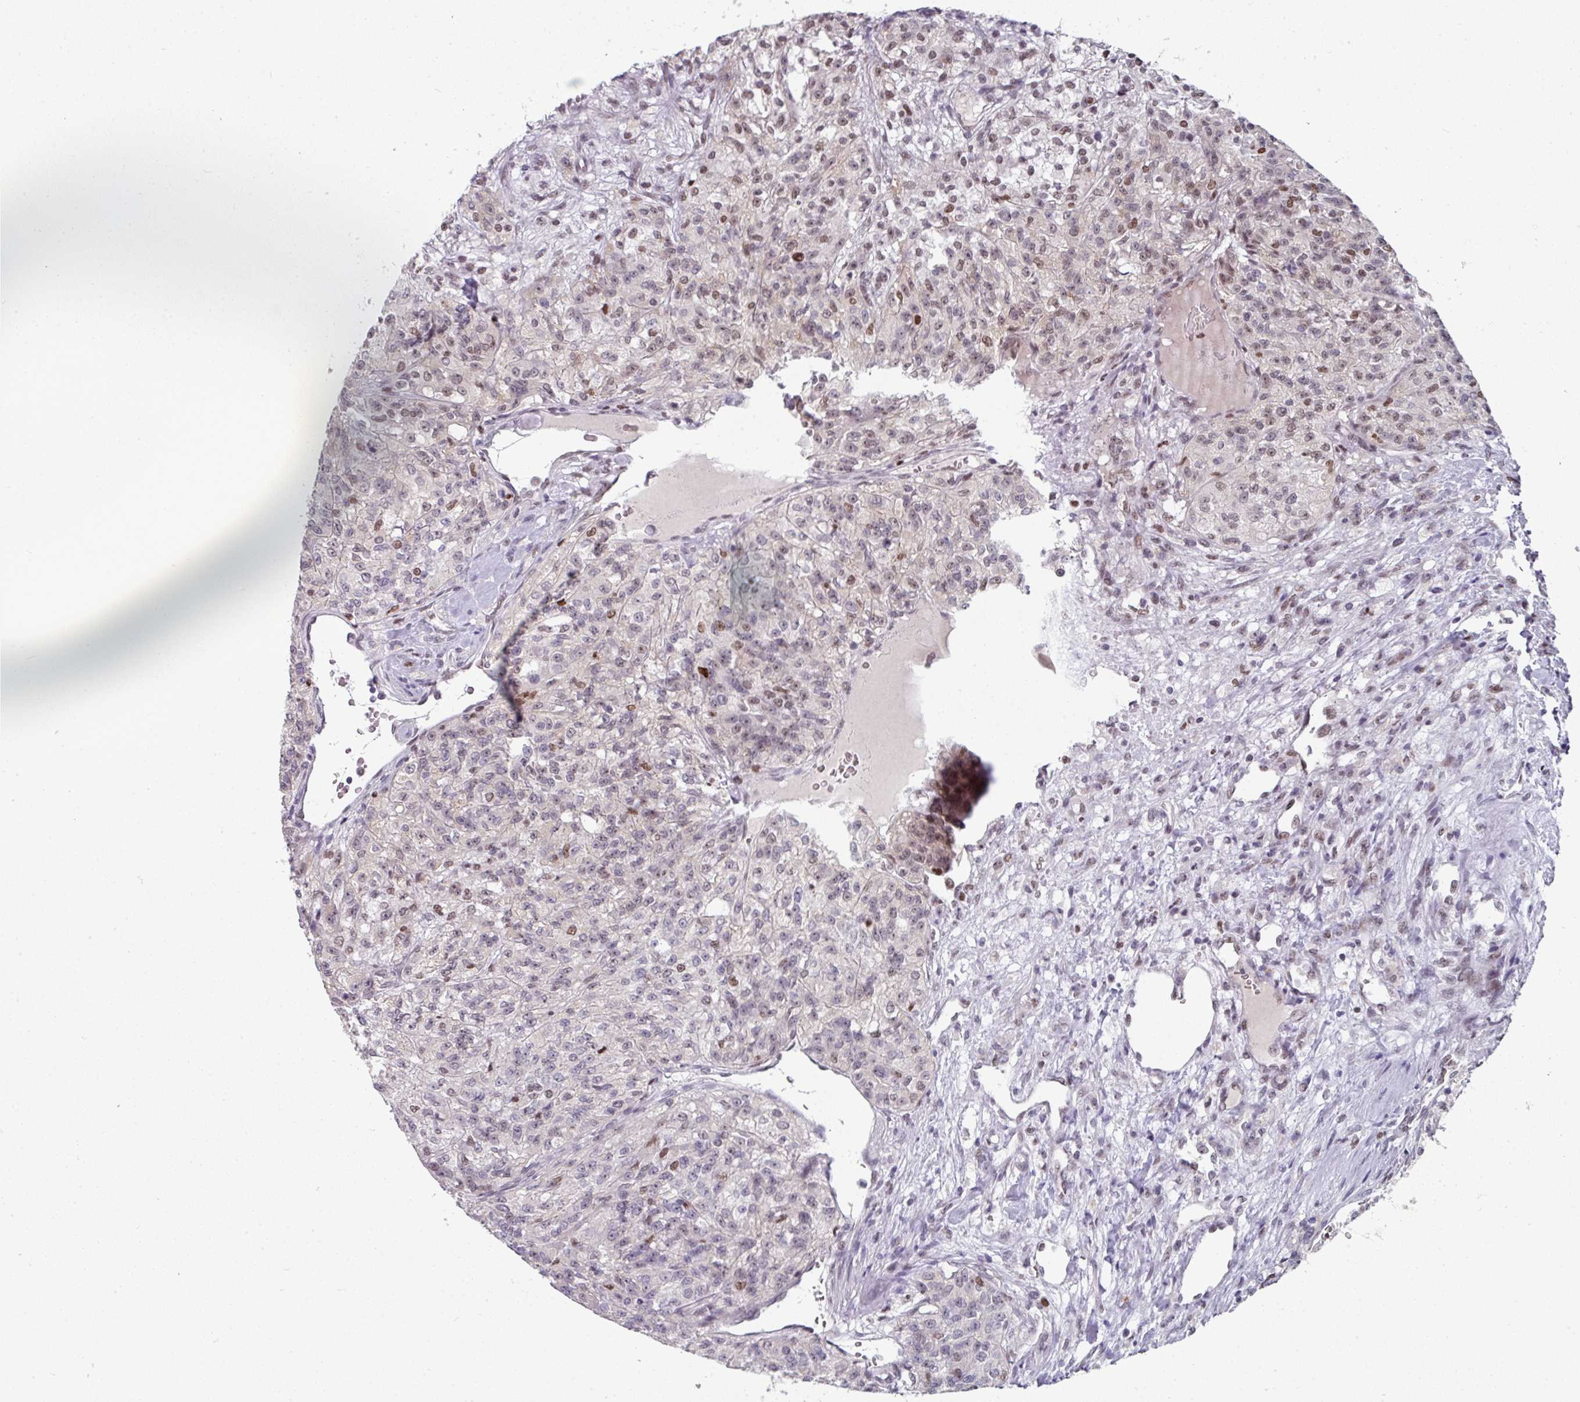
{"staining": {"intensity": "moderate", "quantity": "25%-75%", "location": "nuclear"}, "tissue": "renal cancer", "cell_type": "Tumor cells", "image_type": "cancer", "snomed": [{"axis": "morphology", "description": "Adenocarcinoma, NOS"}, {"axis": "topography", "description": "Kidney"}], "caption": "DAB immunohistochemical staining of human renal cancer (adenocarcinoma) displays moderate nuclear protein positivity in about 25%-75% of tumor cells.", "gene": "RAD50", "patient": {"sex": "female", "age": 63}}